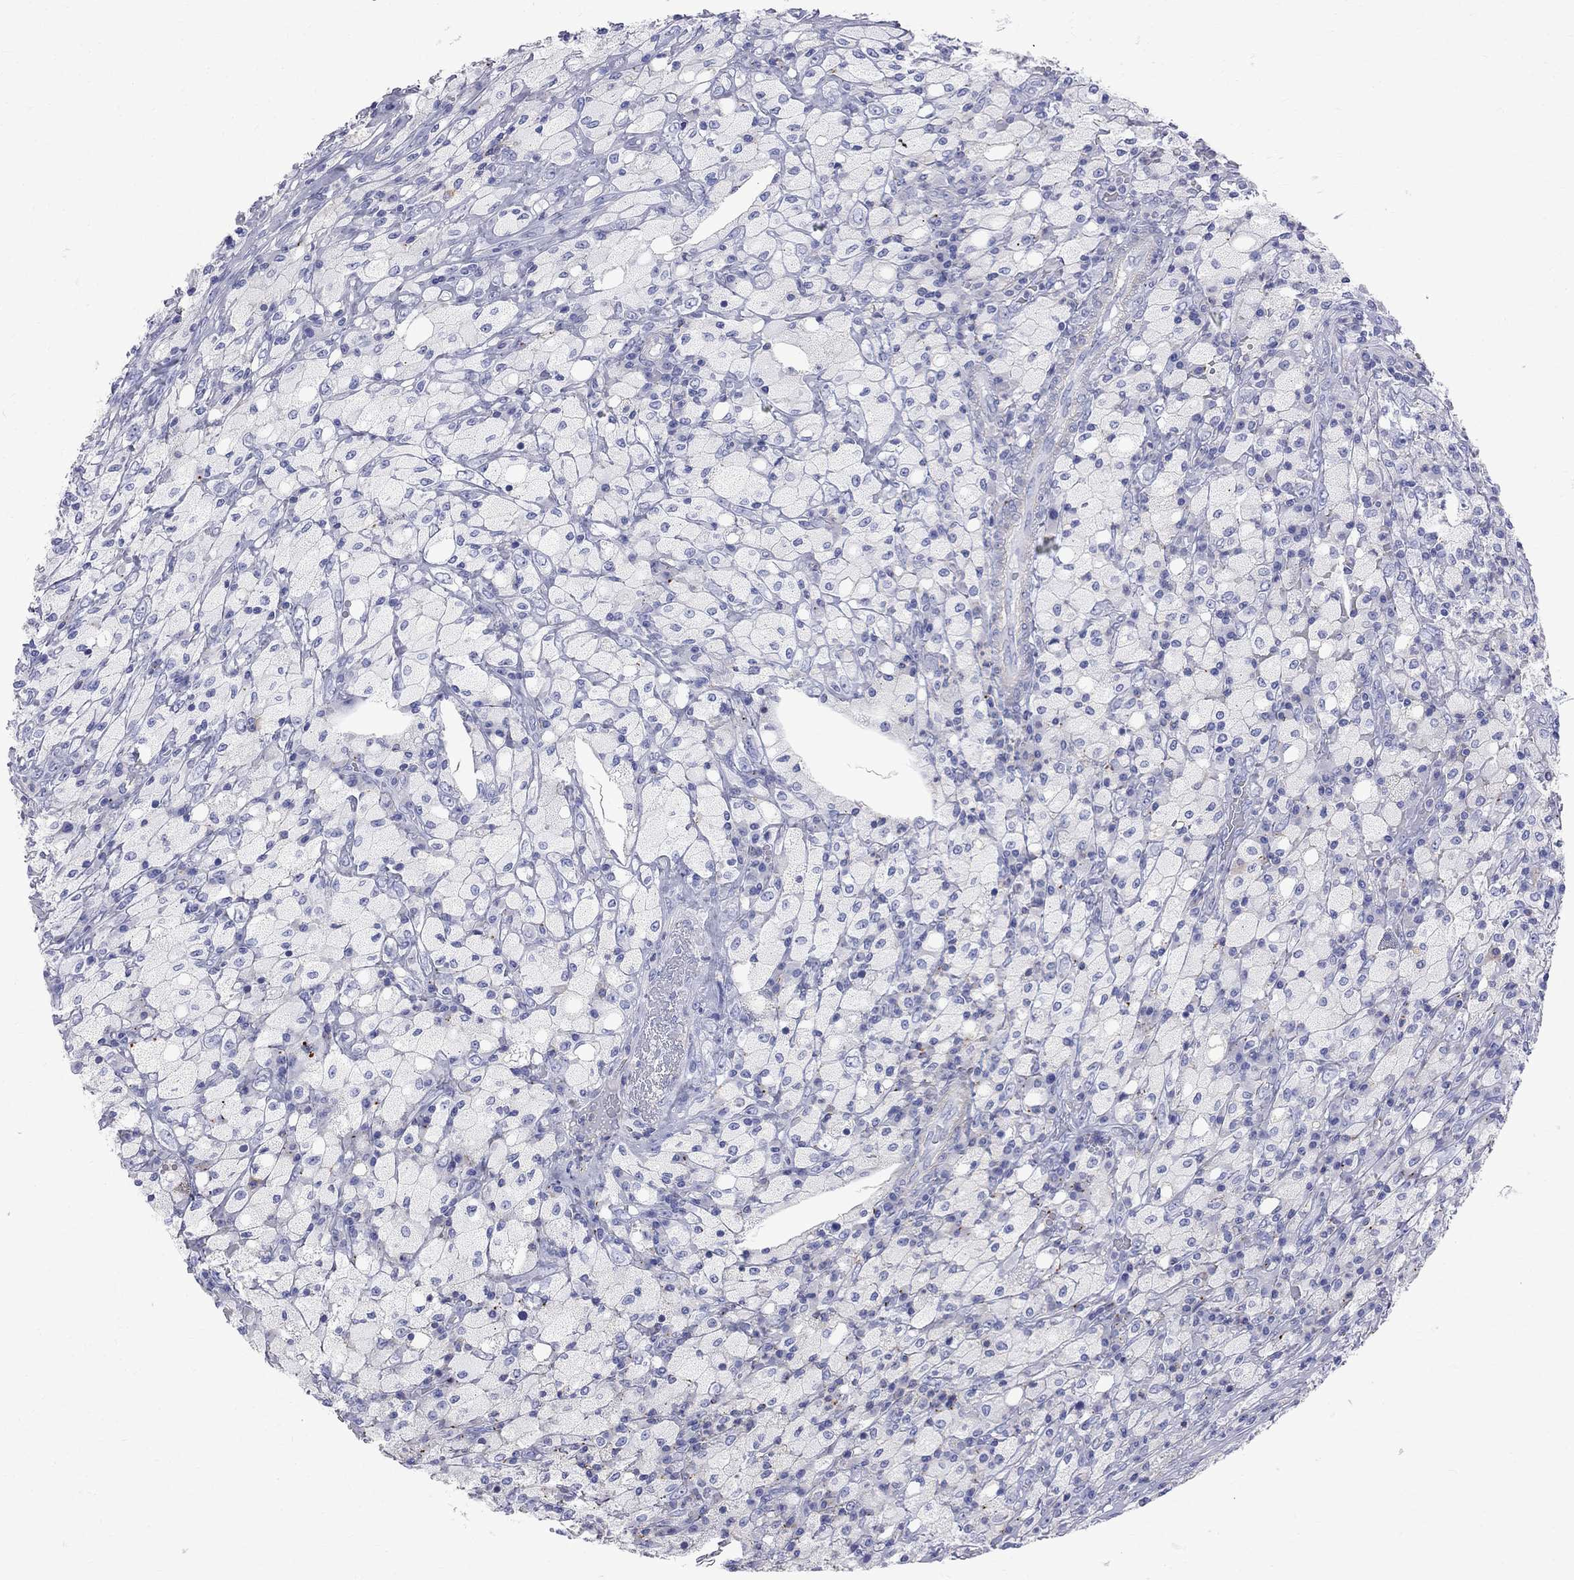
{"staining": {"intensity": "negative", "quantity": "none", "location": "none"}, "tissue": "testis cancer", "cell_type": "Tumor cells", "image_type": "cancer", "snomed": [{"axis": "morphology", "description": "Necrosis, NOS"}, {"axis": "morphology", "description": "Carcinoma, Embryonal, NOS"}, {"axis": "topography", "description": "Testis"}], "caption": "High power microscopy image of an immunohistochemistry photomicrograph of testis embryonal carcinoma, revealing no significant expression in tumor cells. (DAB (3,3'-diaminobenzidine) IHC with hematoxylin counter stain).", "gene": "S100A3", "patient": {"sex": "male", "age": 19}}